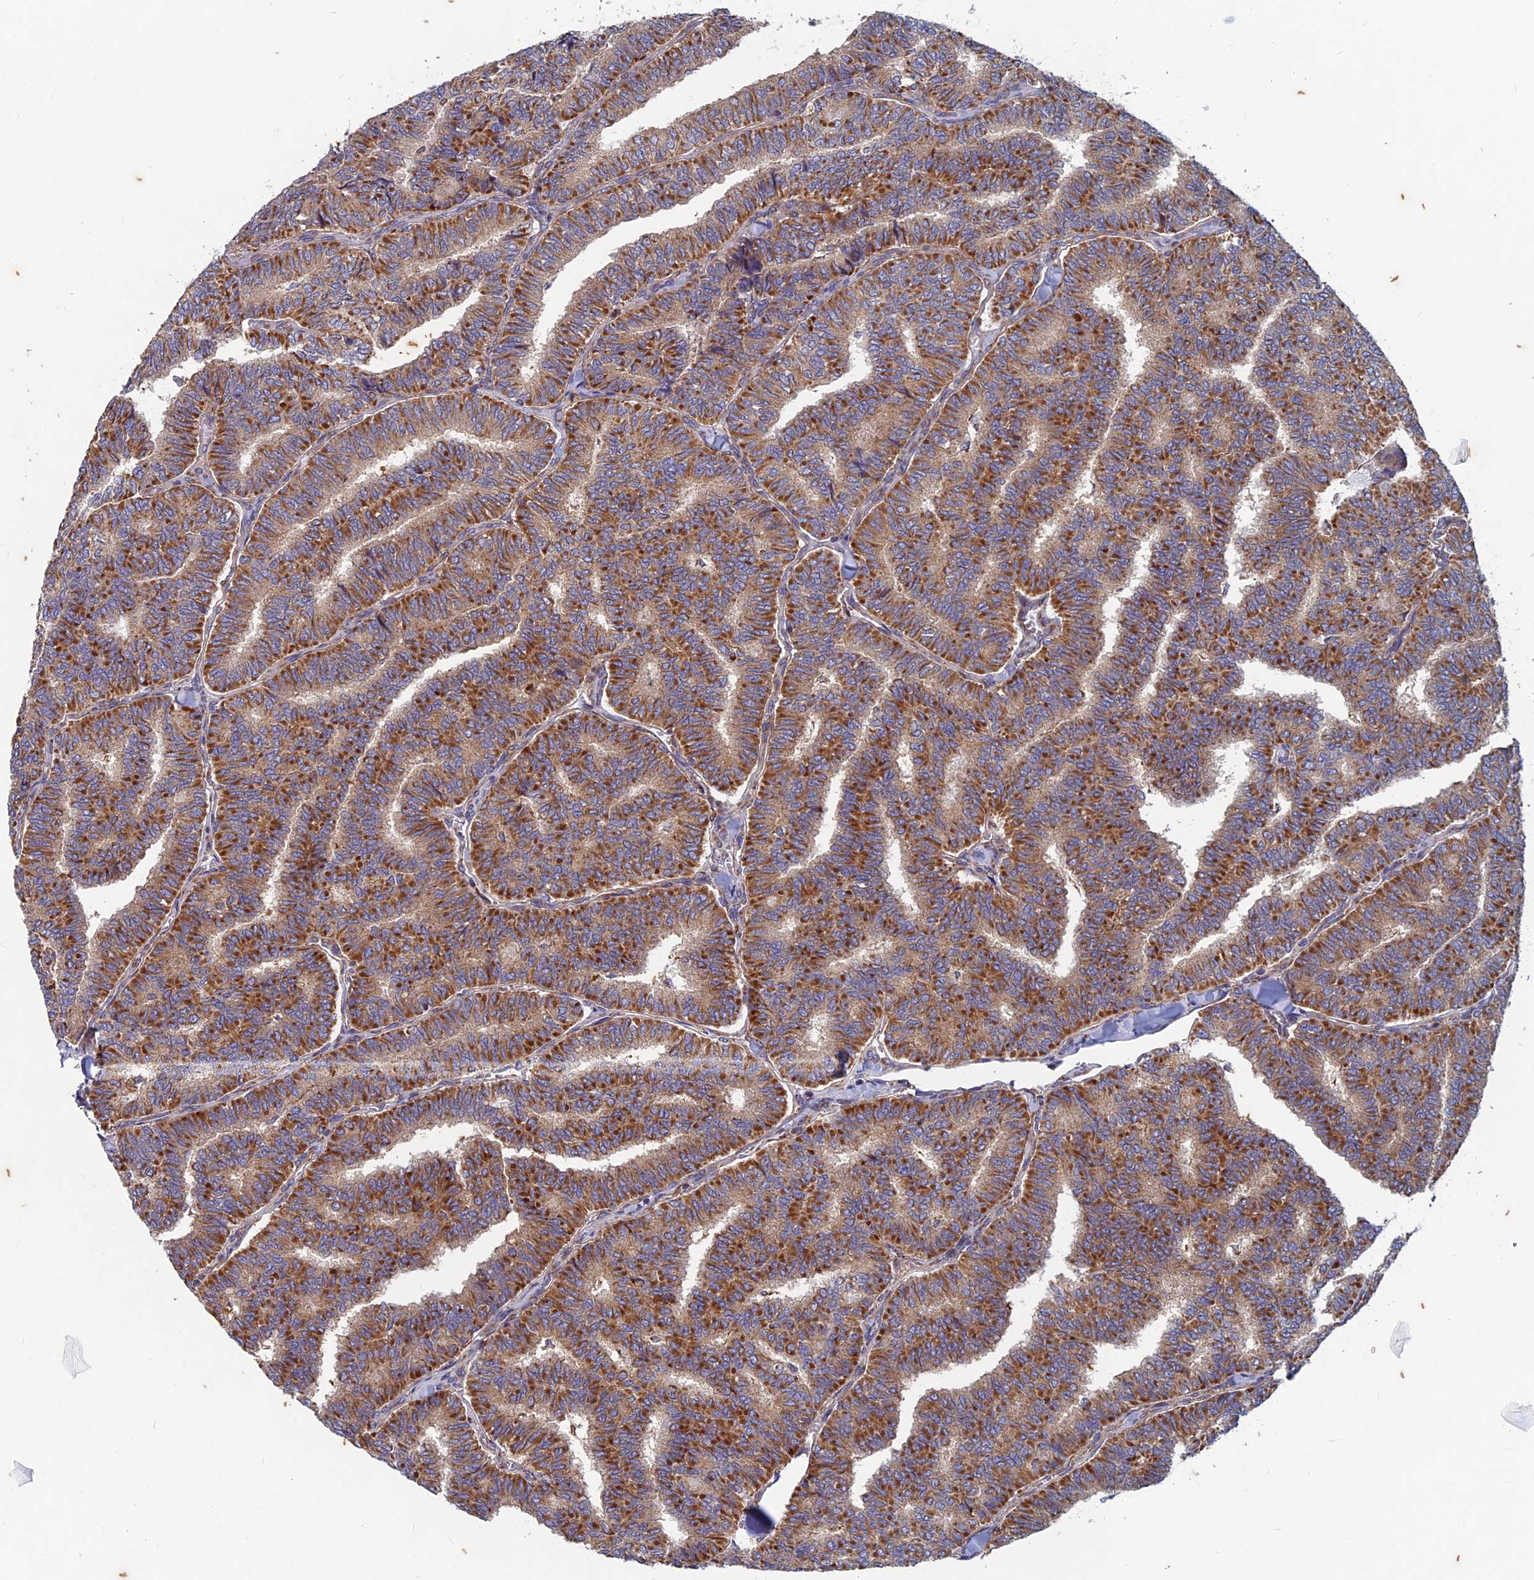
{"staining": {"intensity": "moderate", "quantity": ">75%", "location": "cytoplasmic/membranous"}, "tissue": "thyroid cancer", "cell_type": "Tumor cells", "image_type": "cancer", "snomed": [{"axis": "morphology", "description": "Papillary adenocarcinoma, NOS"}, {"axis": "topography", "description": "Thyroid gland"}], "caption": "DAB (3,3'-diaminobenzidine) immunohistochemical staining of human thyroid papillary adenocarcinoma shows moderate cytoplasmic/membranous protein positivity in approximately >75% of tumor cells.", "gene": "AP4S1", "patient": {"sex": "female", "age": 35}}